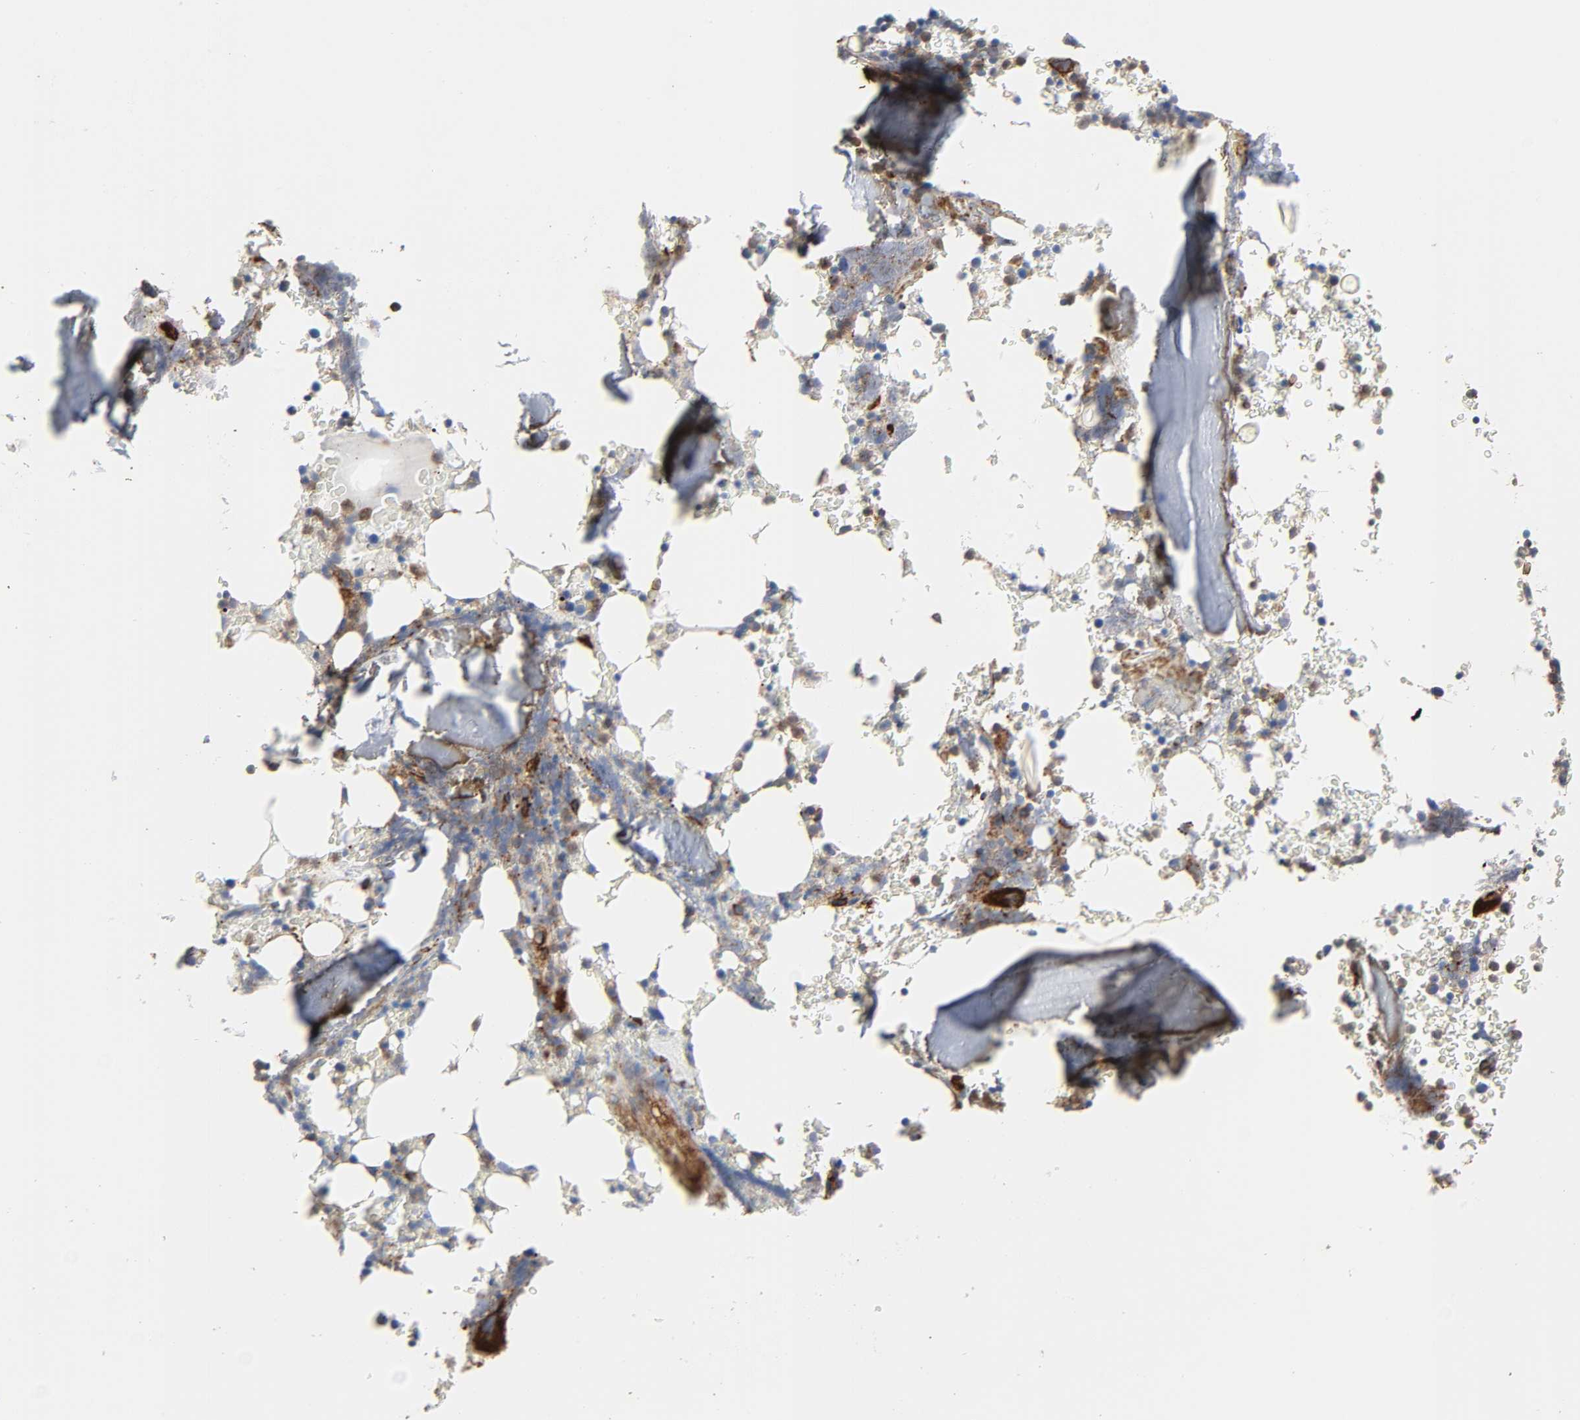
{"staining": {"intensity": "moderate", "quantity": "25%-75%", "location": "cytoplasmic/membranous"}, "tissue": "bone marrow", "cell_type": "Hematopoietic cells", "image_type": "normal", "snomed": [{"axis": "morphology", "description": "Normal tissue, NOS"}, {"axis": "topography", "description": "Bone marrow"}], "caption": "Immunohistochemistry histopathology image of benign bone marrow: human bone marrow stained using immunohistochemistry reveals medium levels of moderate protein expression localized specifically in the cytoplasmic/membranous of hematopoietic cells, appearing as a cytoplasmic/membranous brown color.", "gene": "PECAM1", "patient": {"sex": "female", "age": 66}}